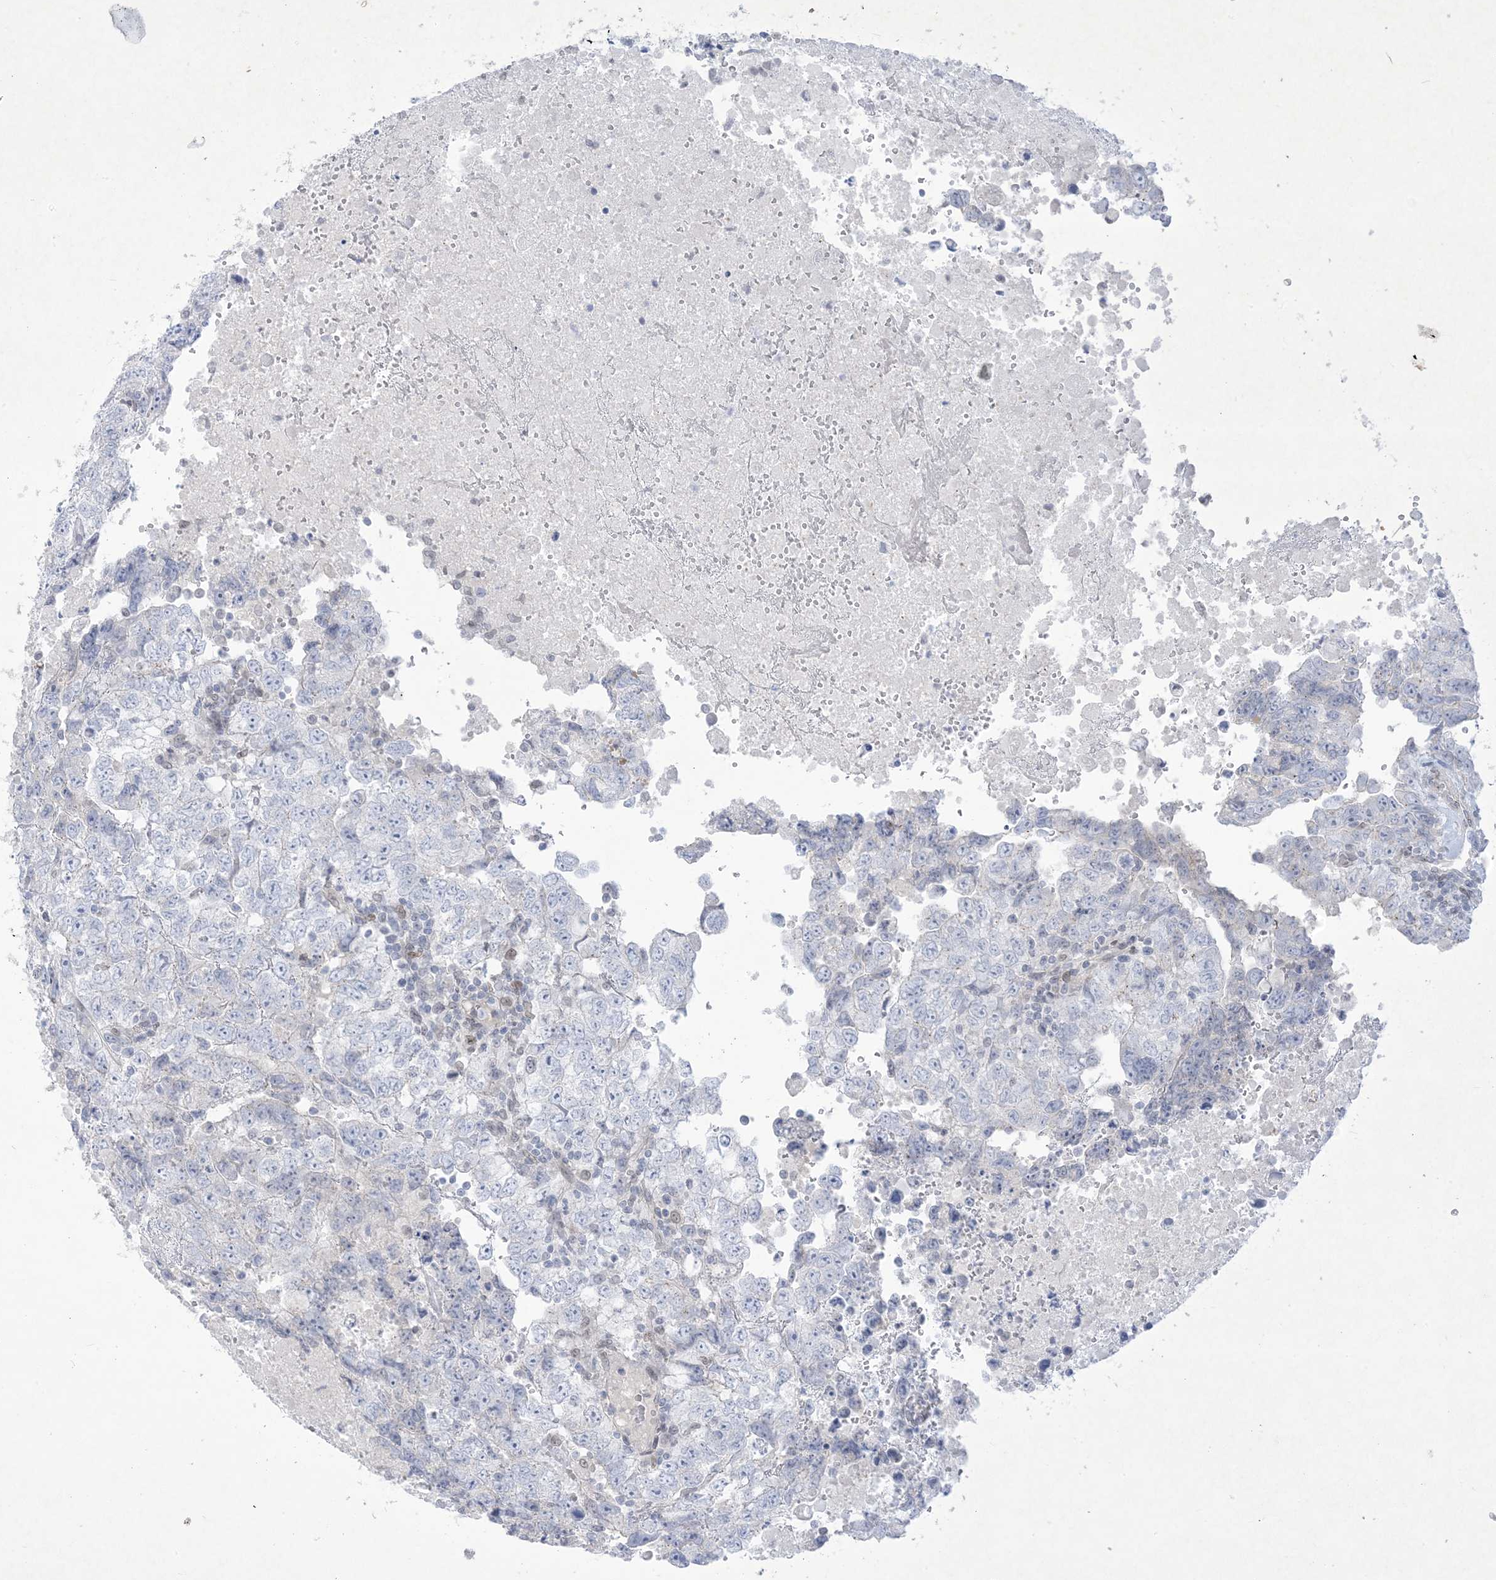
{"staining": {"intensity": "negative", "quantity": "none", "location": "none"}, "tissue": "testis cancer", "cell_type": "Tumor cells", "image_type": "cancer", "snomed": [{"axis": "morphology", "description": "Carcinoma, Embryonal, NOS"}, {"axis": "topography", "description": "Testis"}], "caption": "High magnification brightfield microscopy of testis embryonal carcinoma stained with DAB (3,3'-diaminobenzidine) (brown) and counterstained with hematoxylin (blue): tumor cells show no significant staining.", "gene": "HOMEZ", "patient": {"sex": "male", "age": 37}}